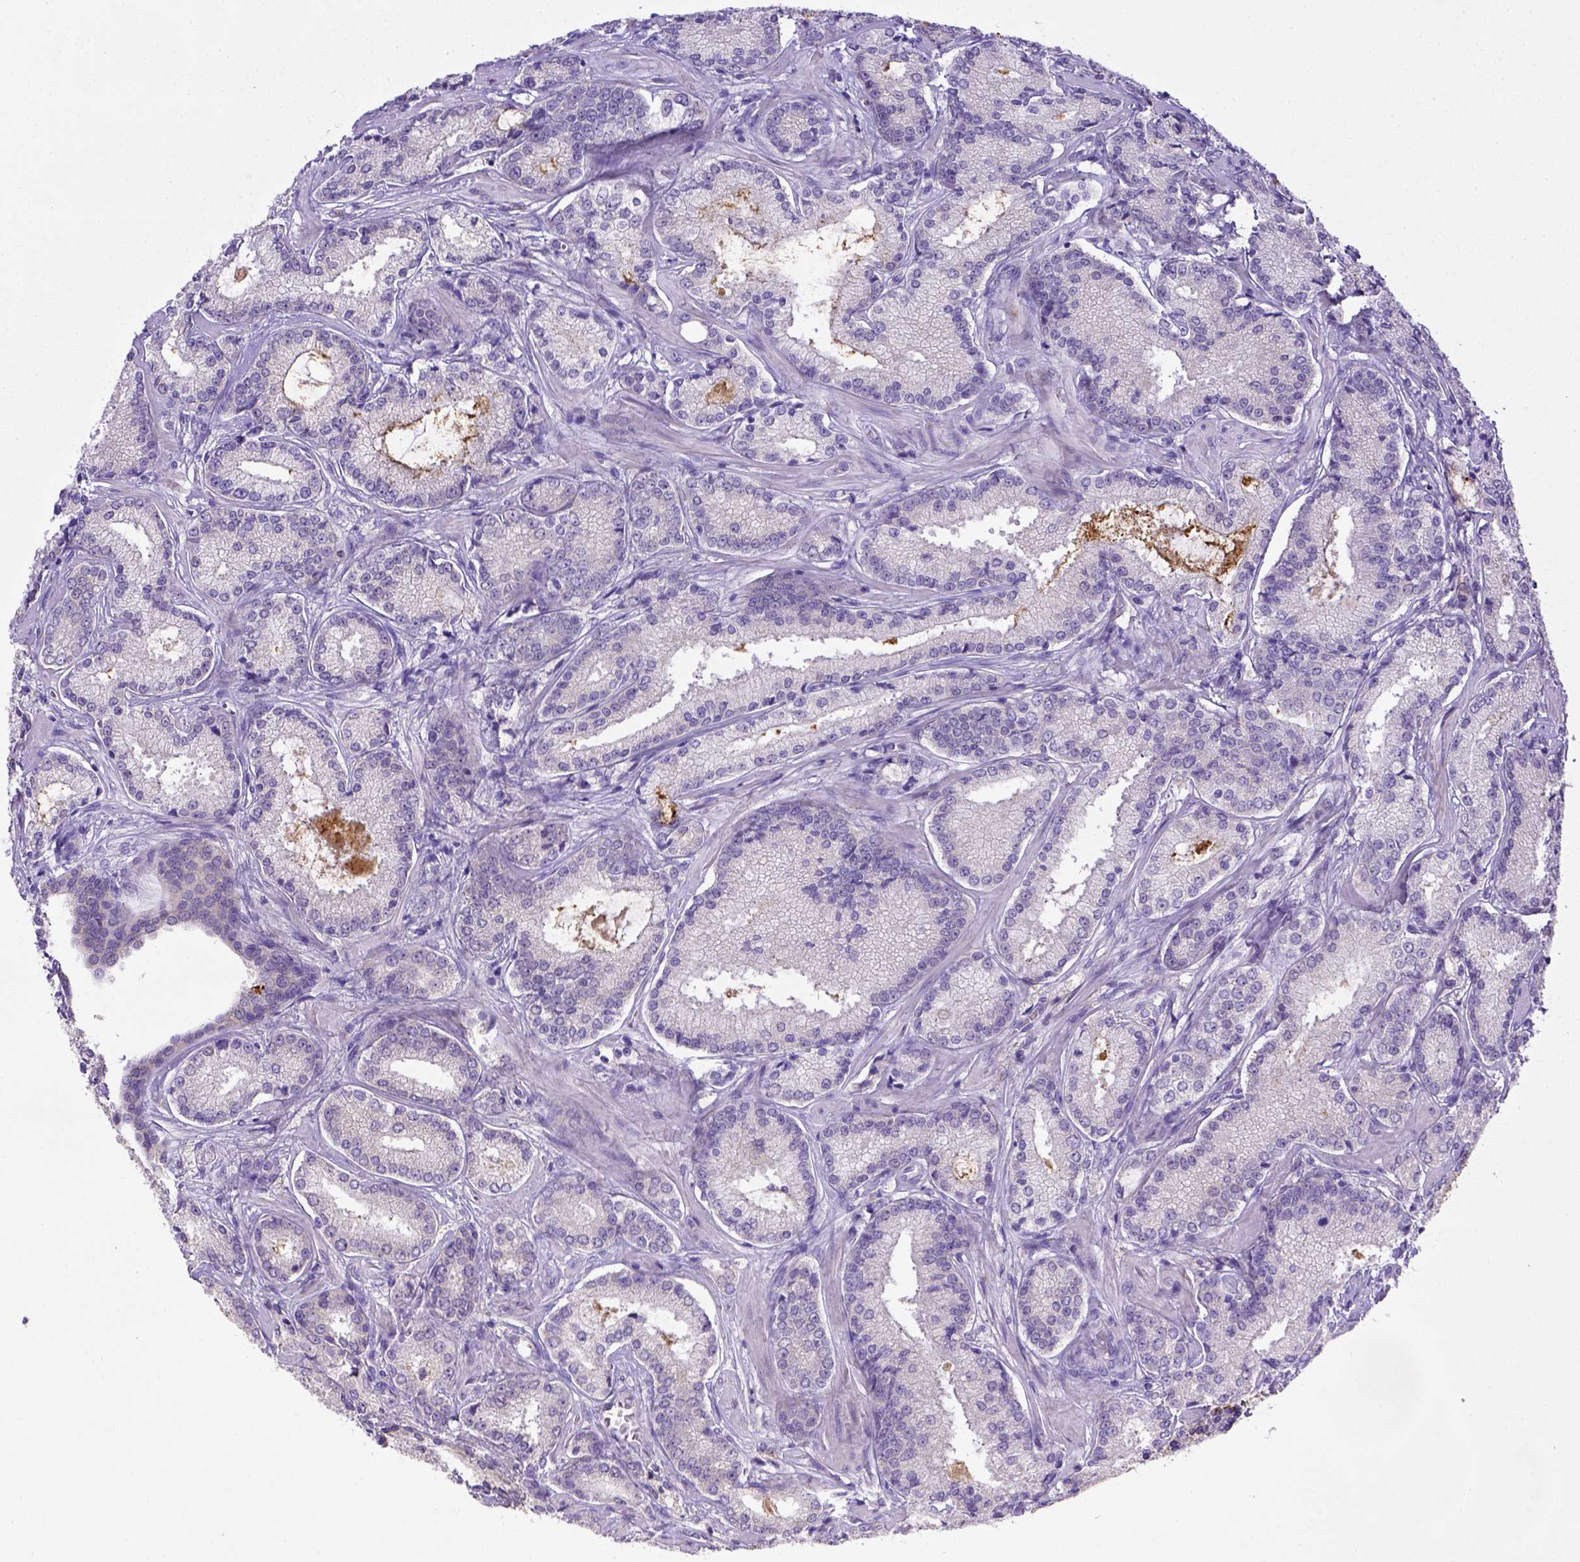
{"staining": {"intensity": "negative", "quantity": "none", "location": "none"}, "tissue": "prostate cancer", "cell_type": "Tumor cells", "image_type": "cancer", "snomed": [{"axis": "morphology", "description": "Adenocarcinoma, Low grade"}, {"axis": "topography", "description": "Prostate"}], "caption": "Protein analysis of prostate cancer (low-grade adenocarcinoma) demonstrates no significant expression in tumor cells.", "gene": "CD40", "patient": {"sex": "male", "age": 56}}